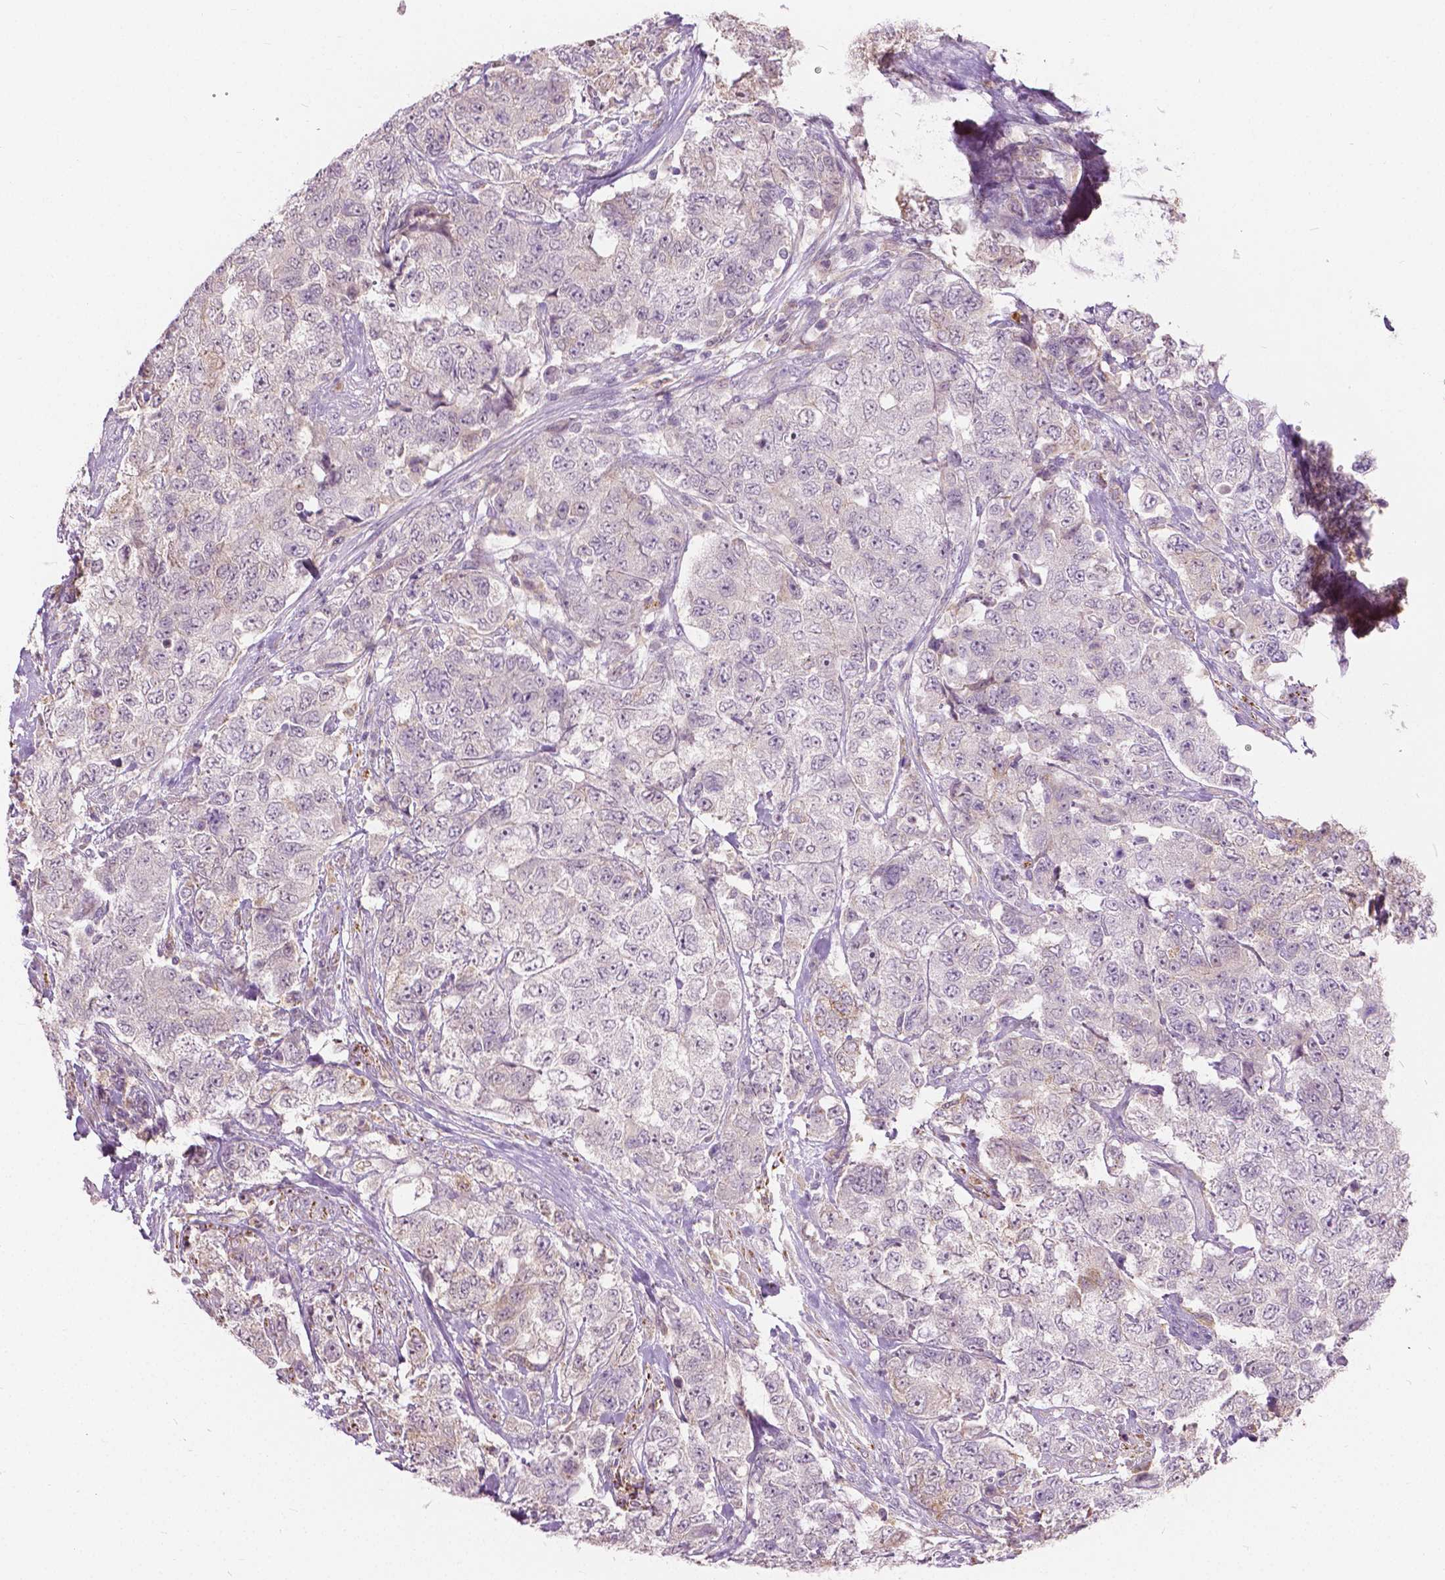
{"staining": {"intensity": "negative", "quantity": "none", "location": "none"}, "tissue": "urothelial cancer", "cell_type": "Tumor cells", "image_type": "cancer", "snomed": [{"axis": "morphology", "description": "Urothelial carcinoma, High grade"}, {"axis": "topography", "description": "Urinary bladder"}], "caption": "This is an immunohistochemistry (IHC) histopathology image of human urothelial cancer. There is no staining in tumor cells.", "gene": "DLX6", "patient": {"sex": "female", "age": 78}}